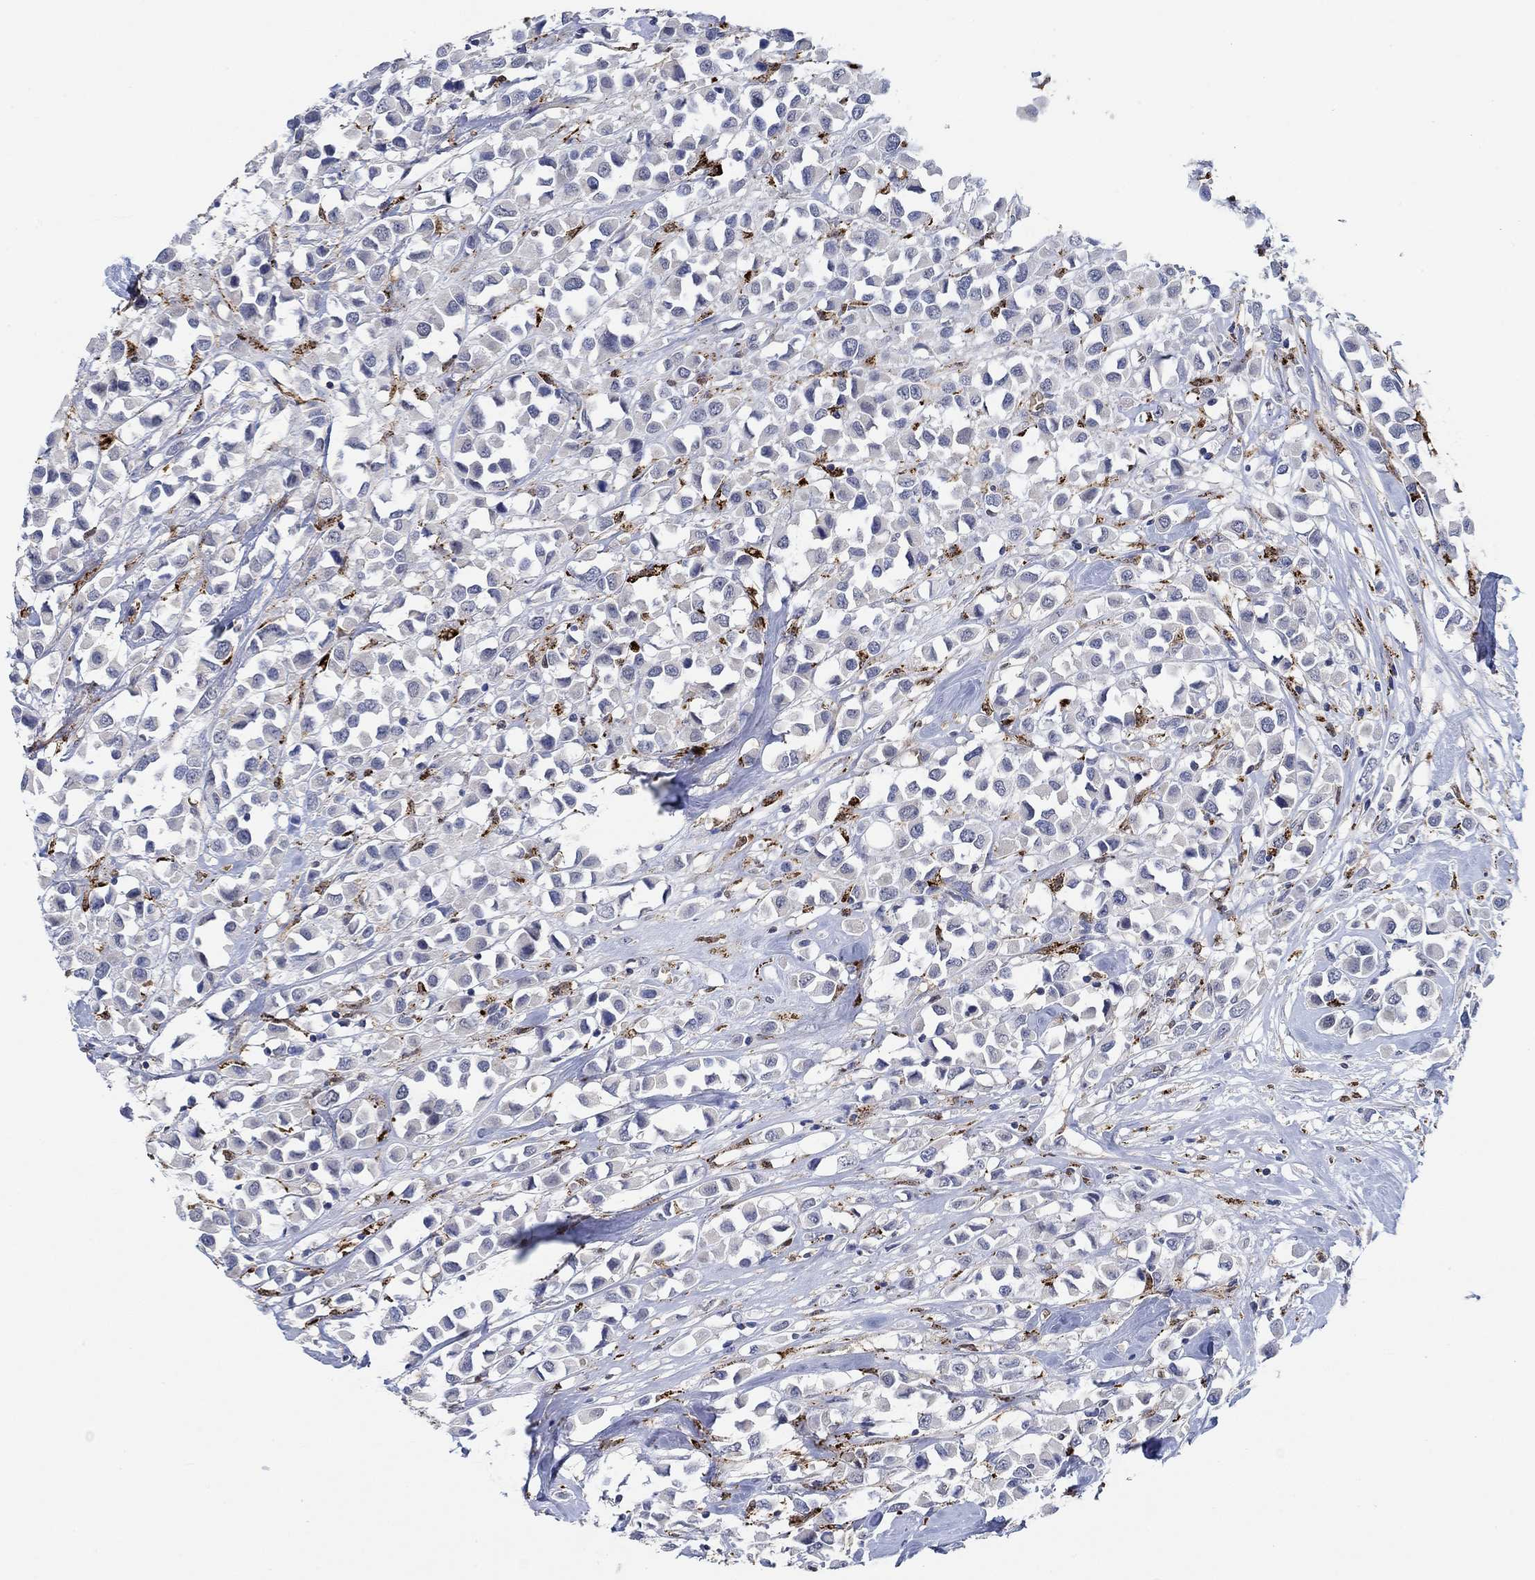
{"staining": {"intensity": "negative", "quantity": "none", "location": "none"}, "tissue": "breast cancer", "cell_type": "Tumor cells", "image_type": "cancer", "snomed": [{"axis": "morphology", "description": "Duct carcinoma"}, {"axis": "topography", "description": "Breast"}], "caption": "This is an immunohistochemistry (IHC) image of human breast cancer. There is no staining in tumor cells.", "gene": "MPP1", "patient": {"sex": "female", "age": 61}}